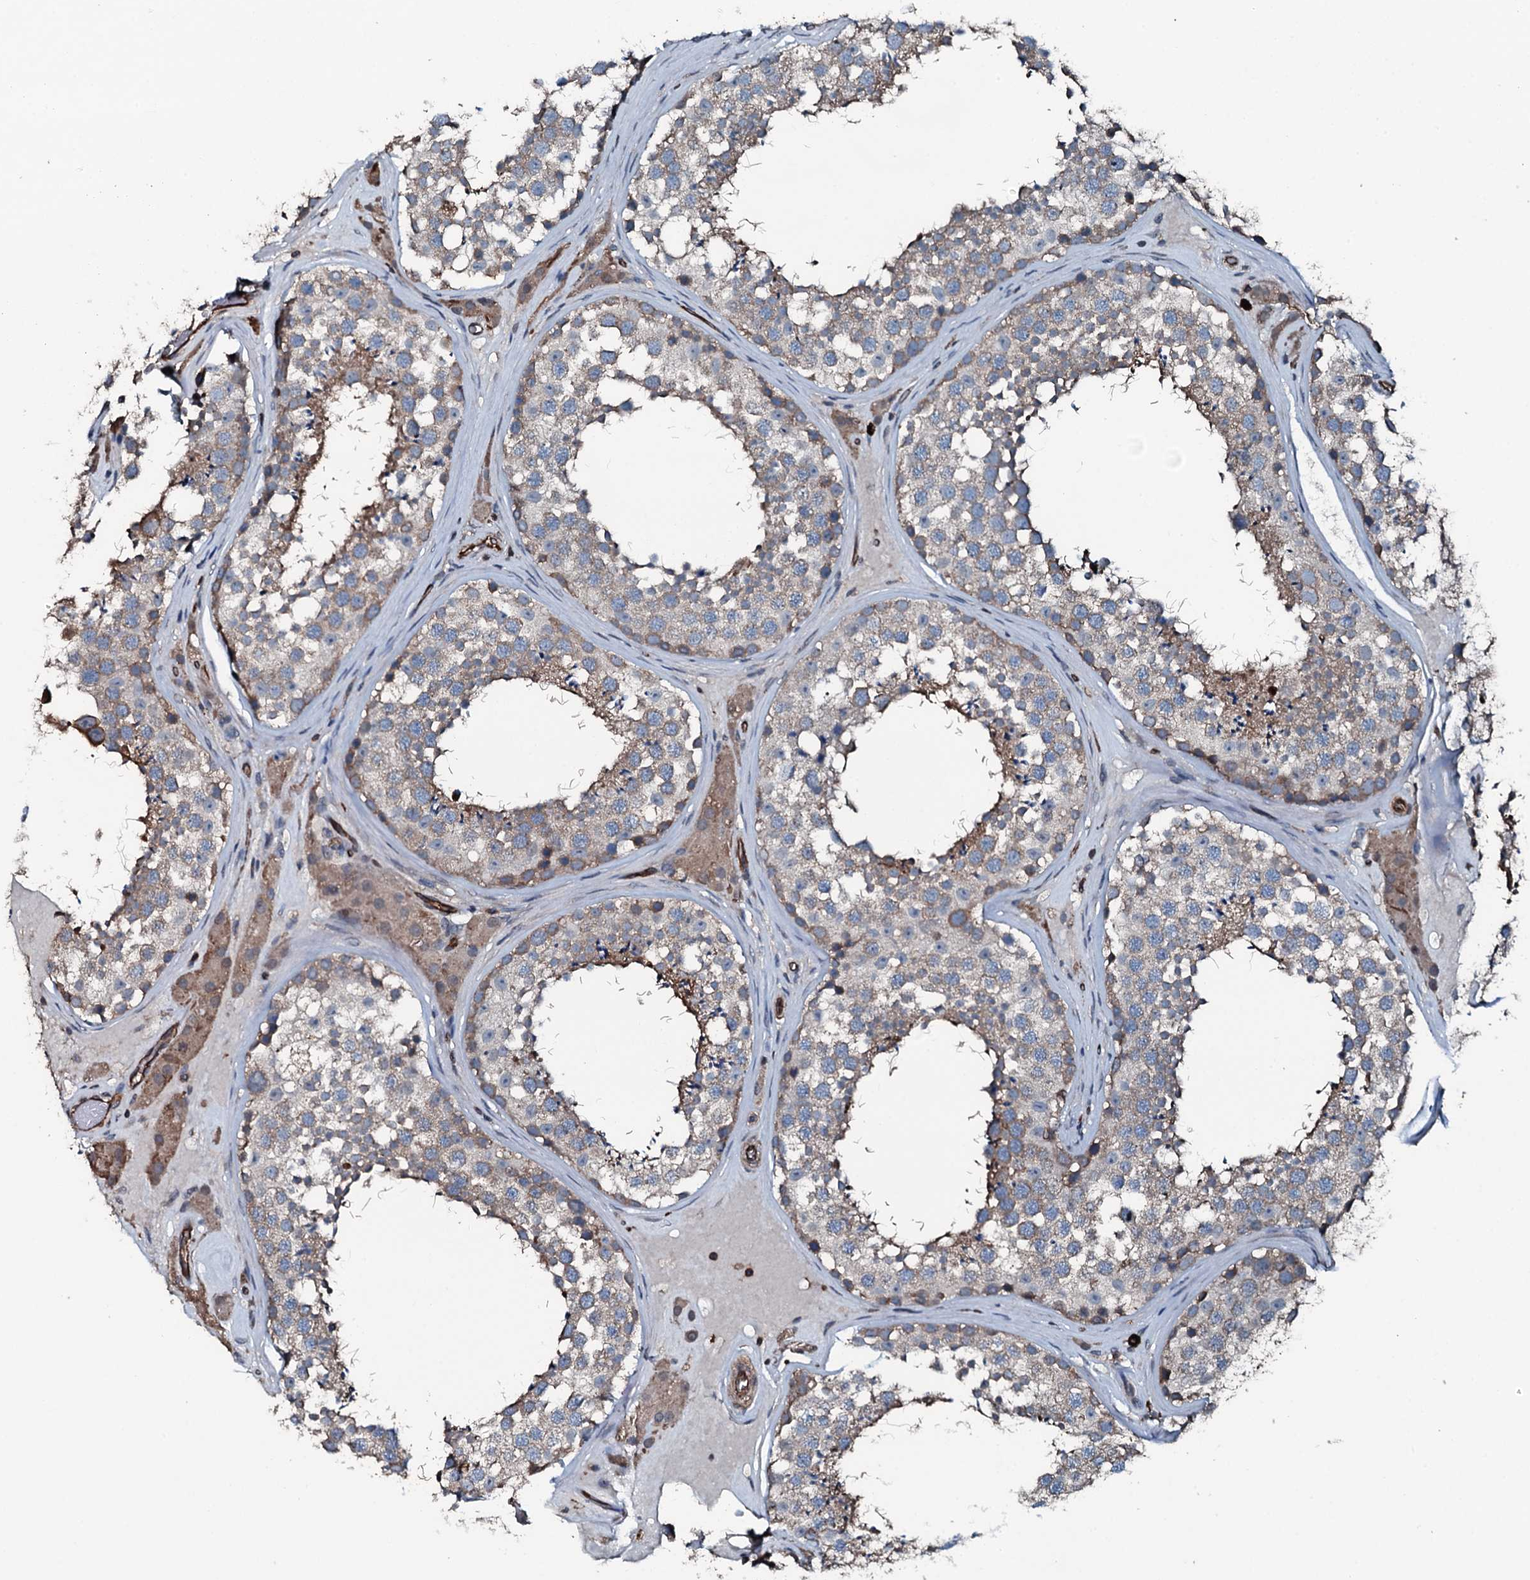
{"staining": {"intensity": "weak", "quantity": "25%-75%", "location": "cytoplasmic/membranous"}, "tissue": "testis", "cell_type": "Cells in seminiferous ducts", "image_type": "normal", "snomed": [{"axis": "morphology", "description": "Normal tissue, NOS"}, {"axis": "topography", "description": "Testis"}], "caption": "Protein analysis of normal testis demonstrates weak cytoplasmic/membranous staining in about 25%-75% of cells in seminiferous ducts.", "gene": "SLC25A38", "patient": {"sex": "male", "age": 46}}